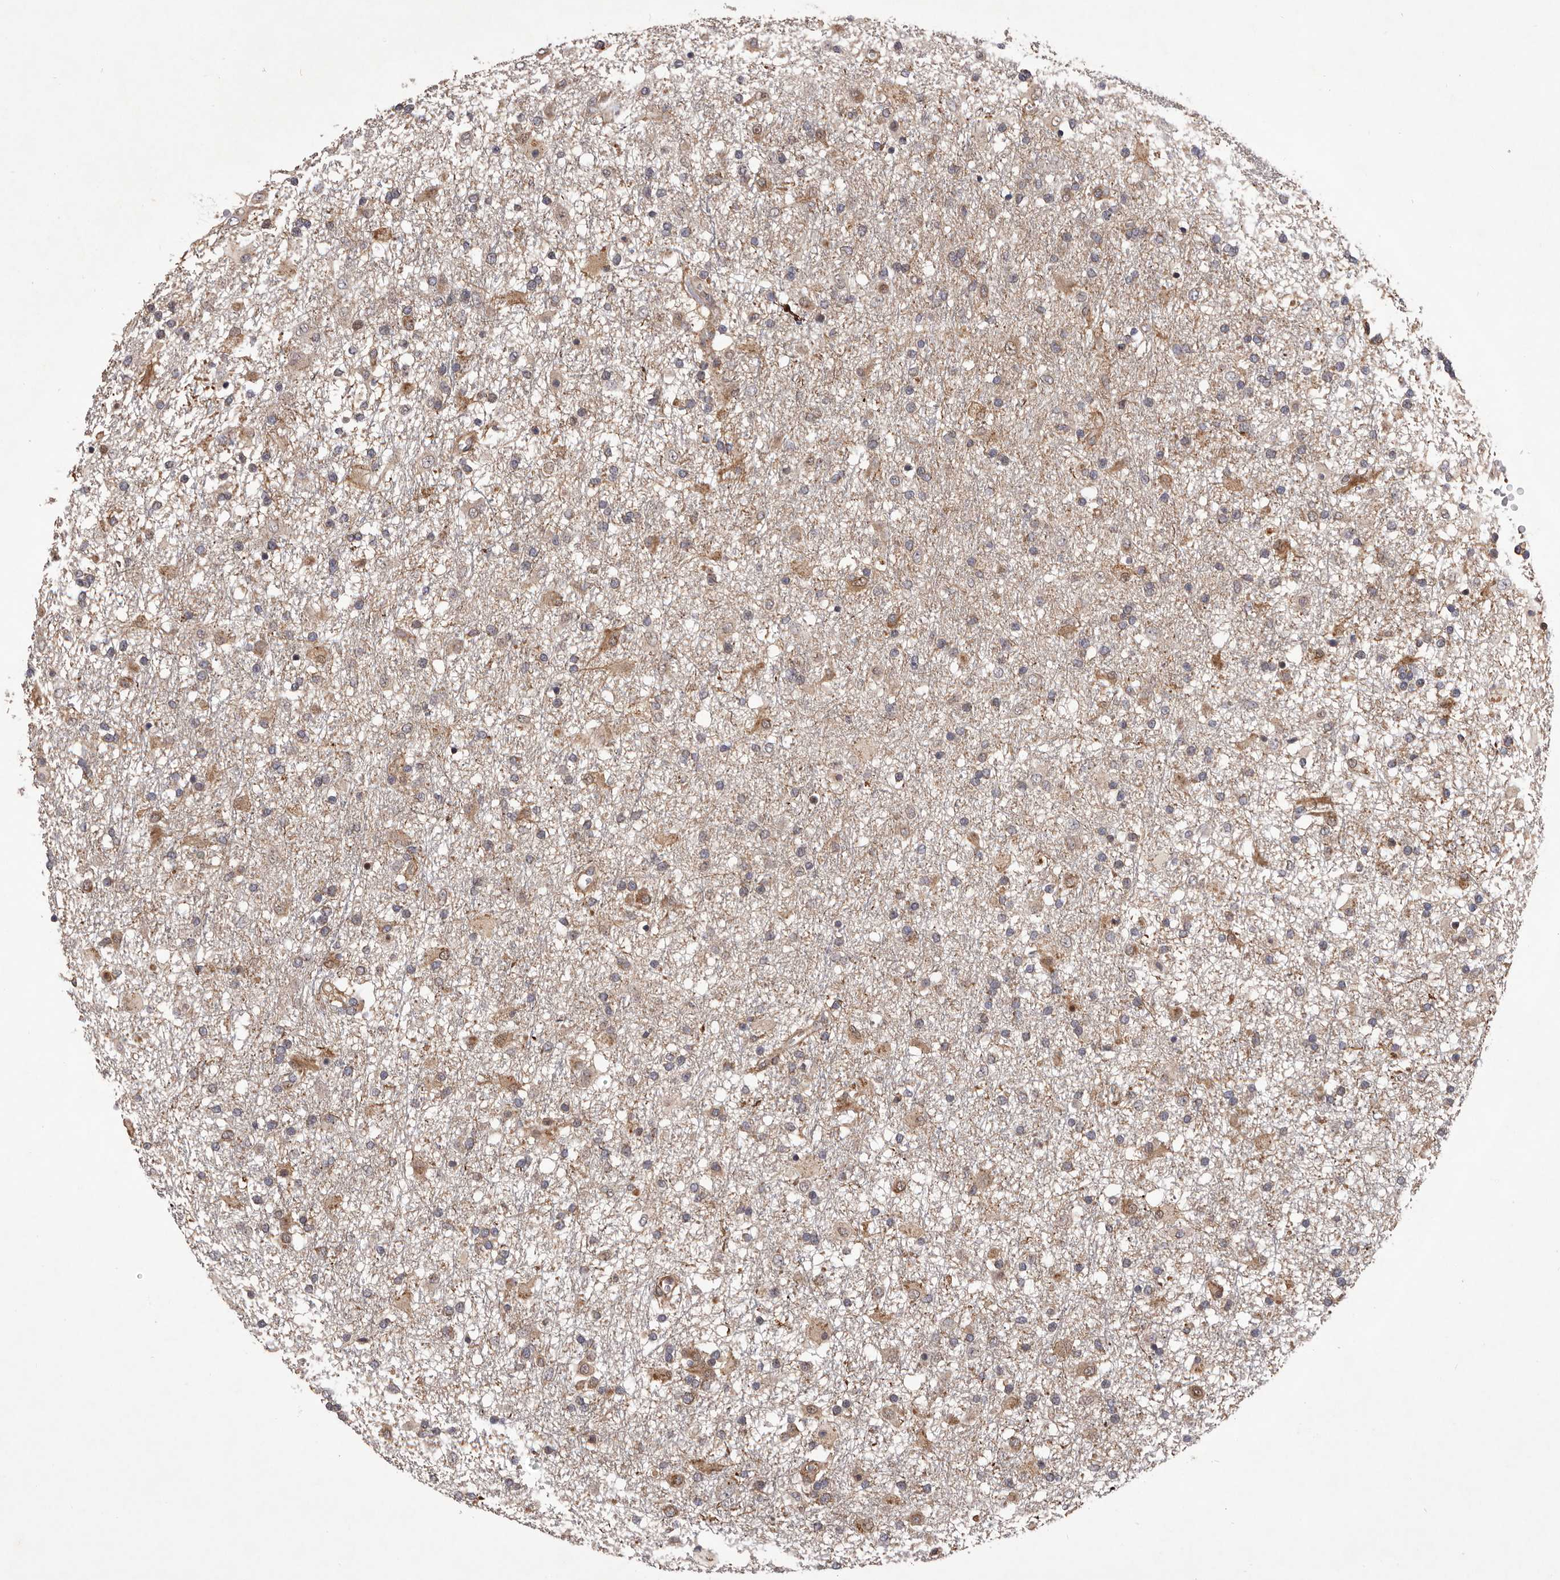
{"staining": {"intensity": "weak", "quantity": "25%-75%", "location": "cytoplasmic/membranous"}, "tissue": "glioma", "cell_type": "Tumor cells", "image_type": "cancer", "snomed": [{"axis": "morphology", "description": "Glioma, malignant, Low grade"}, {"axis": "topography", "description": "Brain"}], "caption": "IHC histopathology image of neoplastic tissue: malignant low-grade glioma stained using IHC demonstrates low levels of weak protein expression localized specifically in the cytoplasmic/membranous of tumor cells, appearing as a cytoplasmic/membranous brown color.", "gene": "GADD45B", "patient": {"sex": "male", "age": 65}}